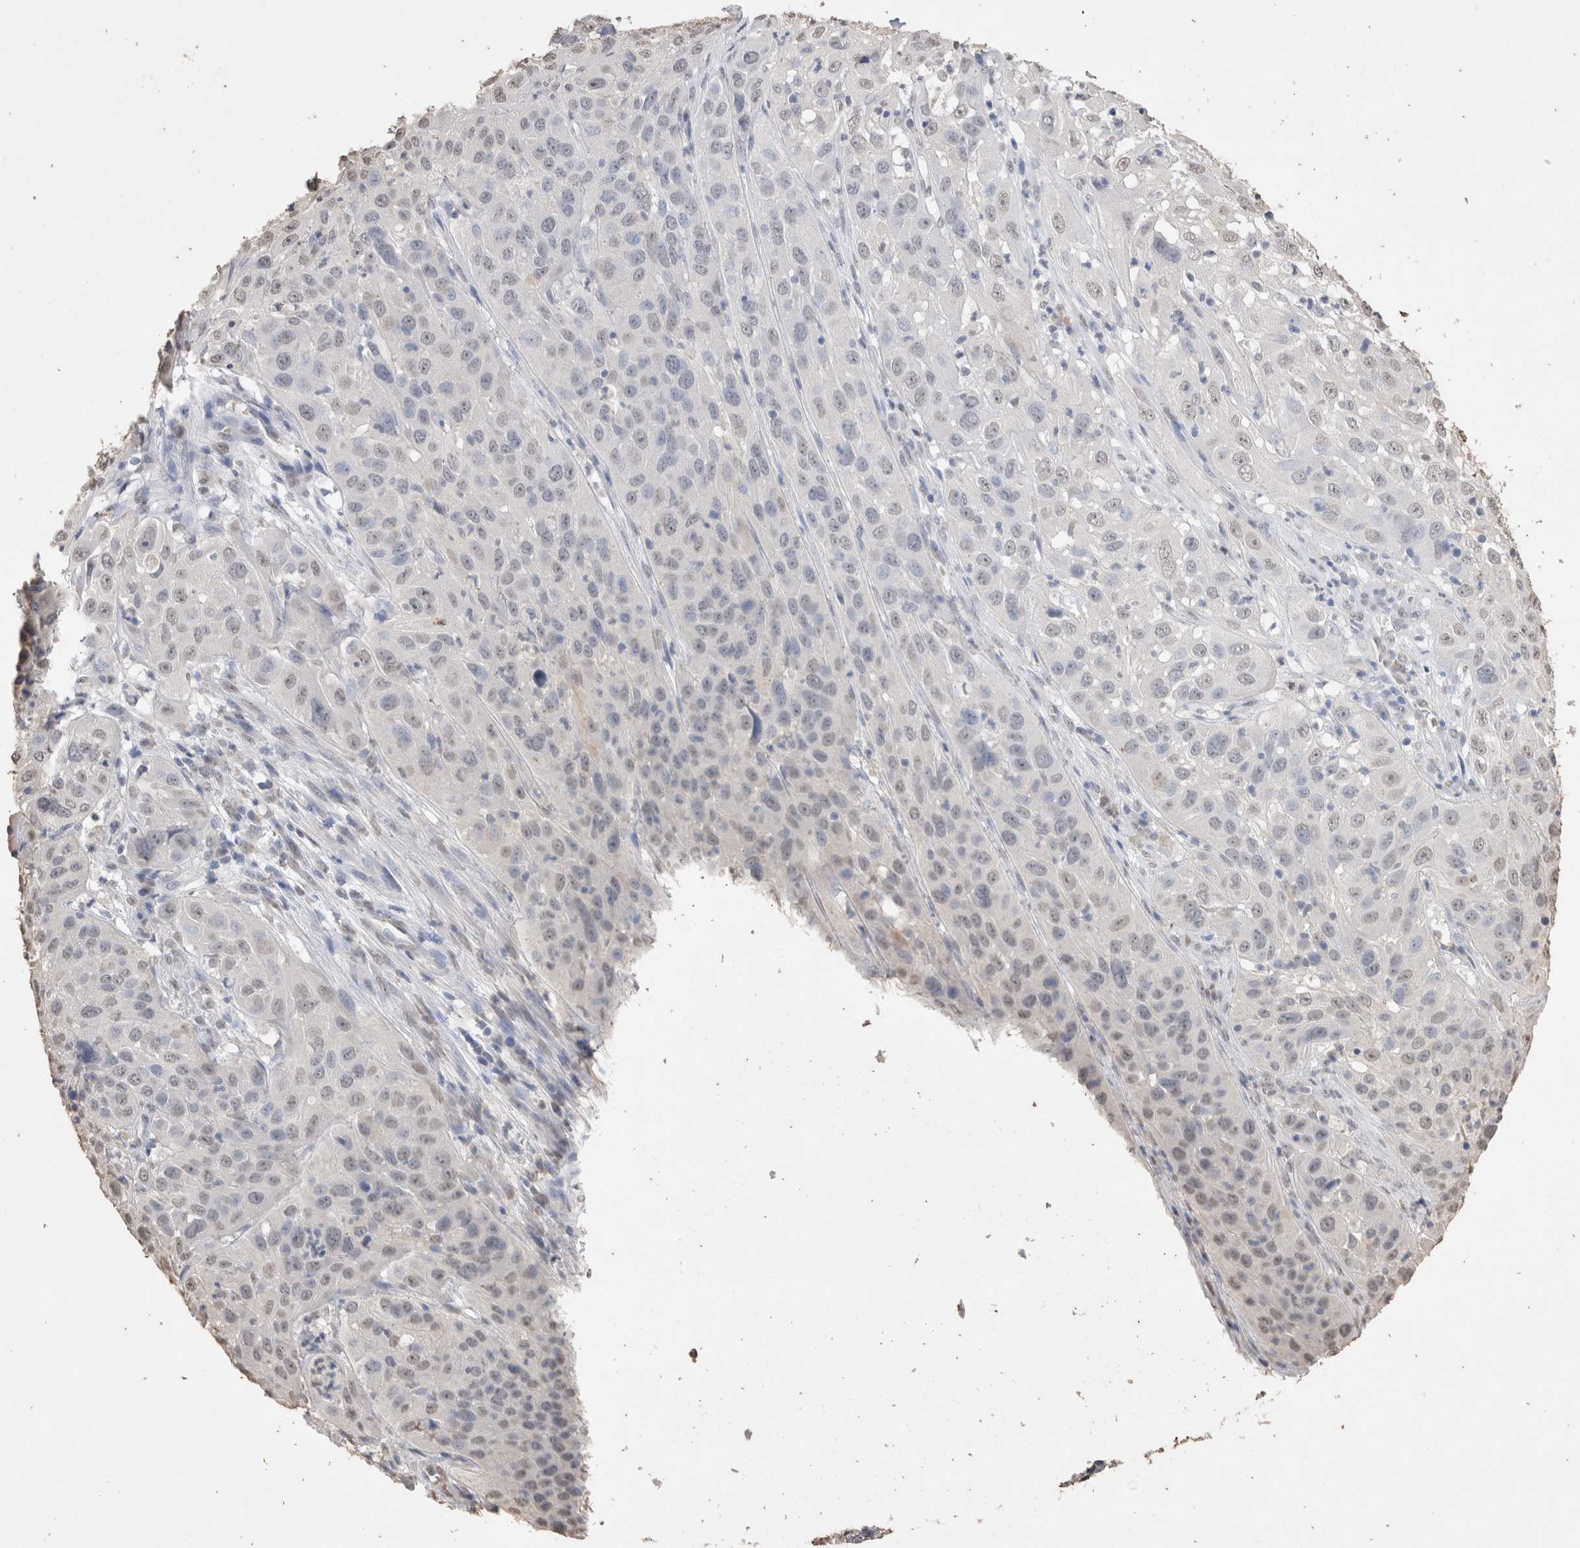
{"staining": {"intensity": "negative", "quantity": "none", "location": "none"}, "tissue": "cervical cancer", "cell_type": "Tumor cells", "image_type": "cancer", "snomed": [{"axis": "morphology", "description": "Squamous cell carcinoma, NOS"}, {"axis": "topography", "description": "Cervix"}], "caption": "Histopathology image shows no protein expression in tumor cells of cervical squamous cell carcinoma tissue.", "gene": "LGALS2", "patient": {"sex": "female", "age": 32}}